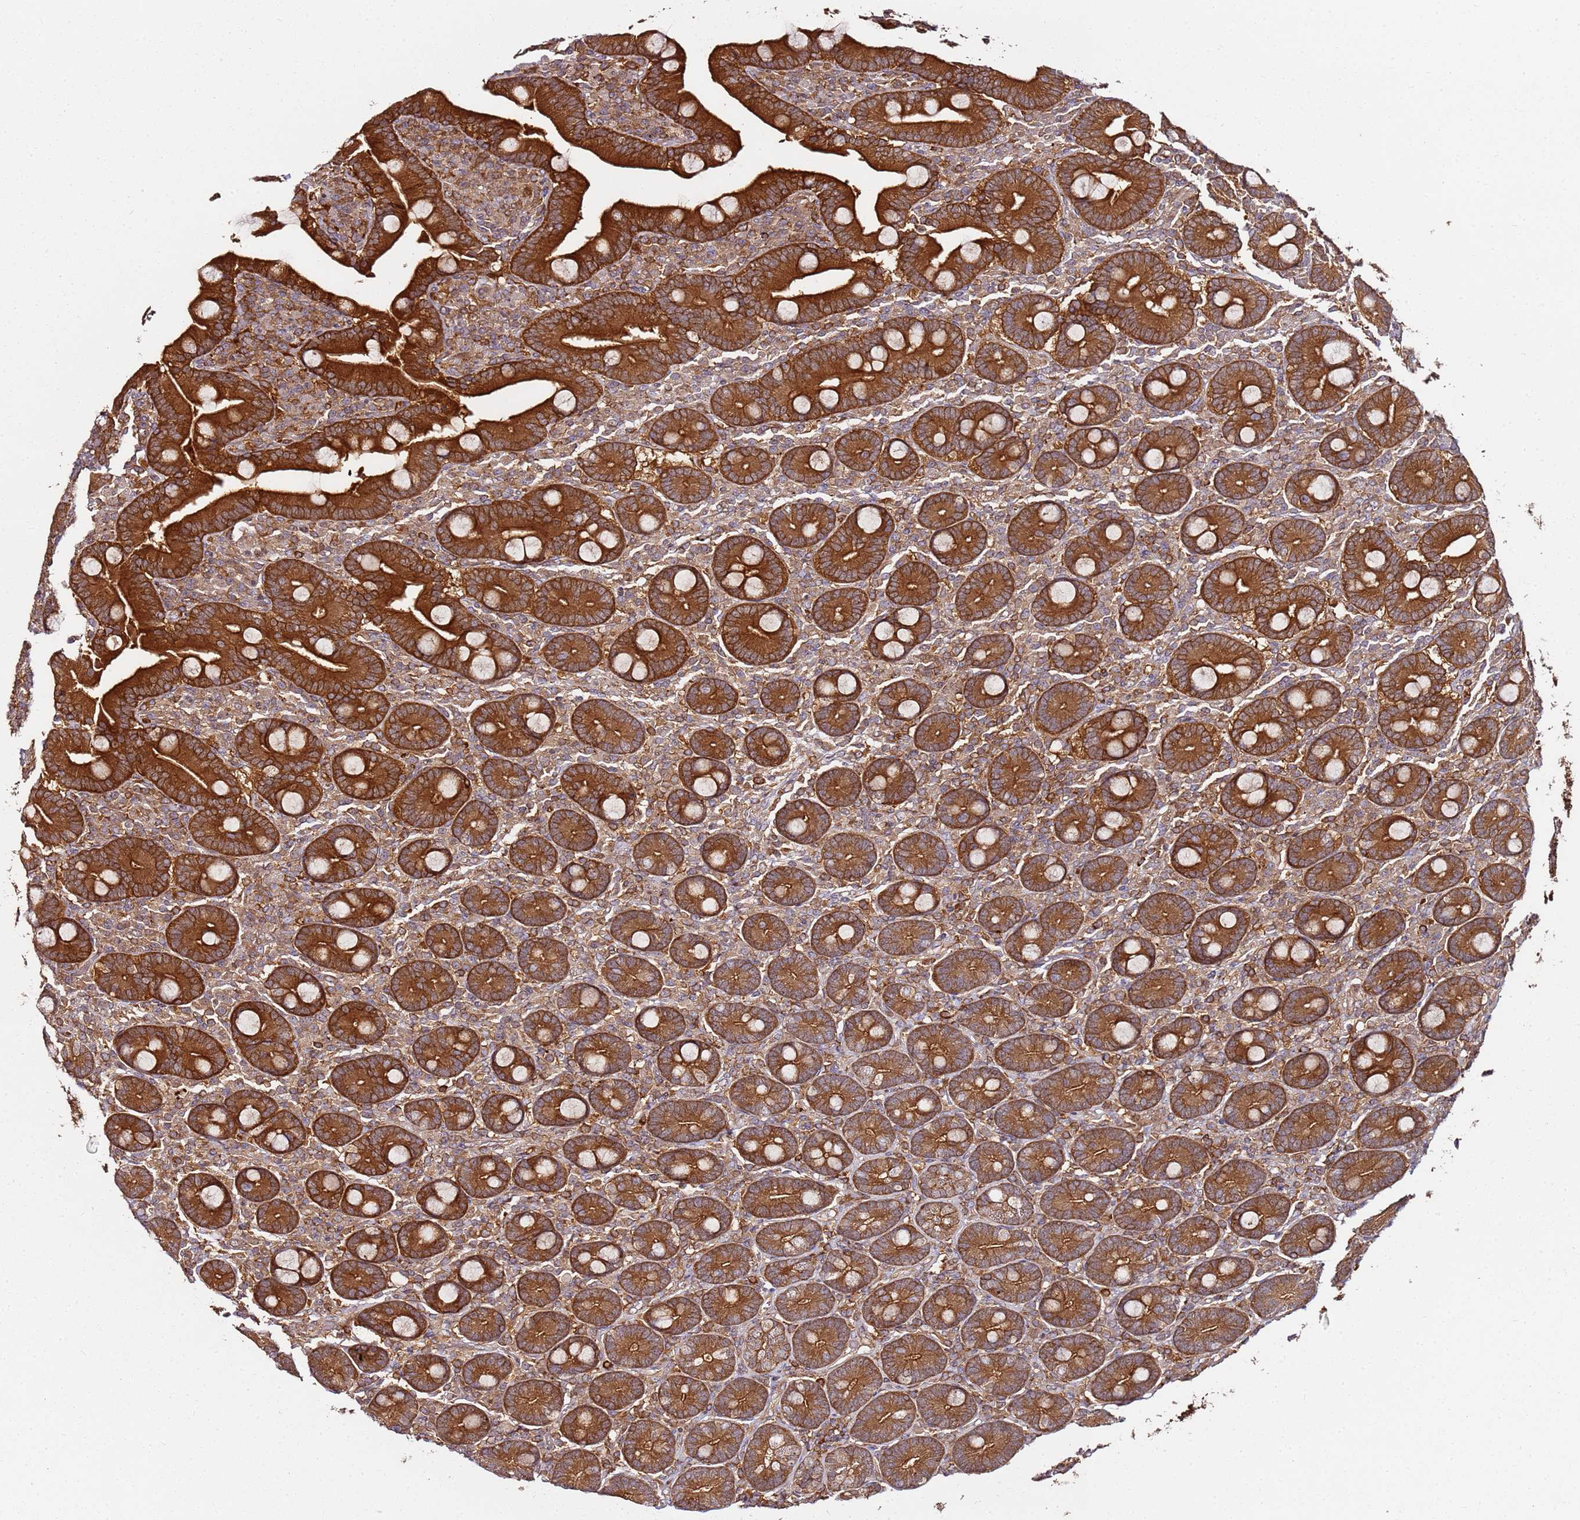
{"staining": {"intensity": "strong", "quantity": ">75%", "location": "cytoplasmic/membranous"}, "tissue": "duodenum", "cell_type": "Glandular cells", "image_type": "normal", "snomed": [{"axis": "morphology", "description": "Normal tissue, NOS"}, {"axis": "topography", "description": "Duodenum"}], "caption": "Protein expression analysis of unremarkable duodenum shows strong cytoplasmic/membranous staining in about >75% of glandular cells. The protein of interest is stained brown, and the nuclei are stained in blue (DAB (3,3'-diaminobenzidine) IHC with brightfield microscopy, high magnification).", "gene": "PRMT7", "patient": {"sex": "female", "age": 62}}